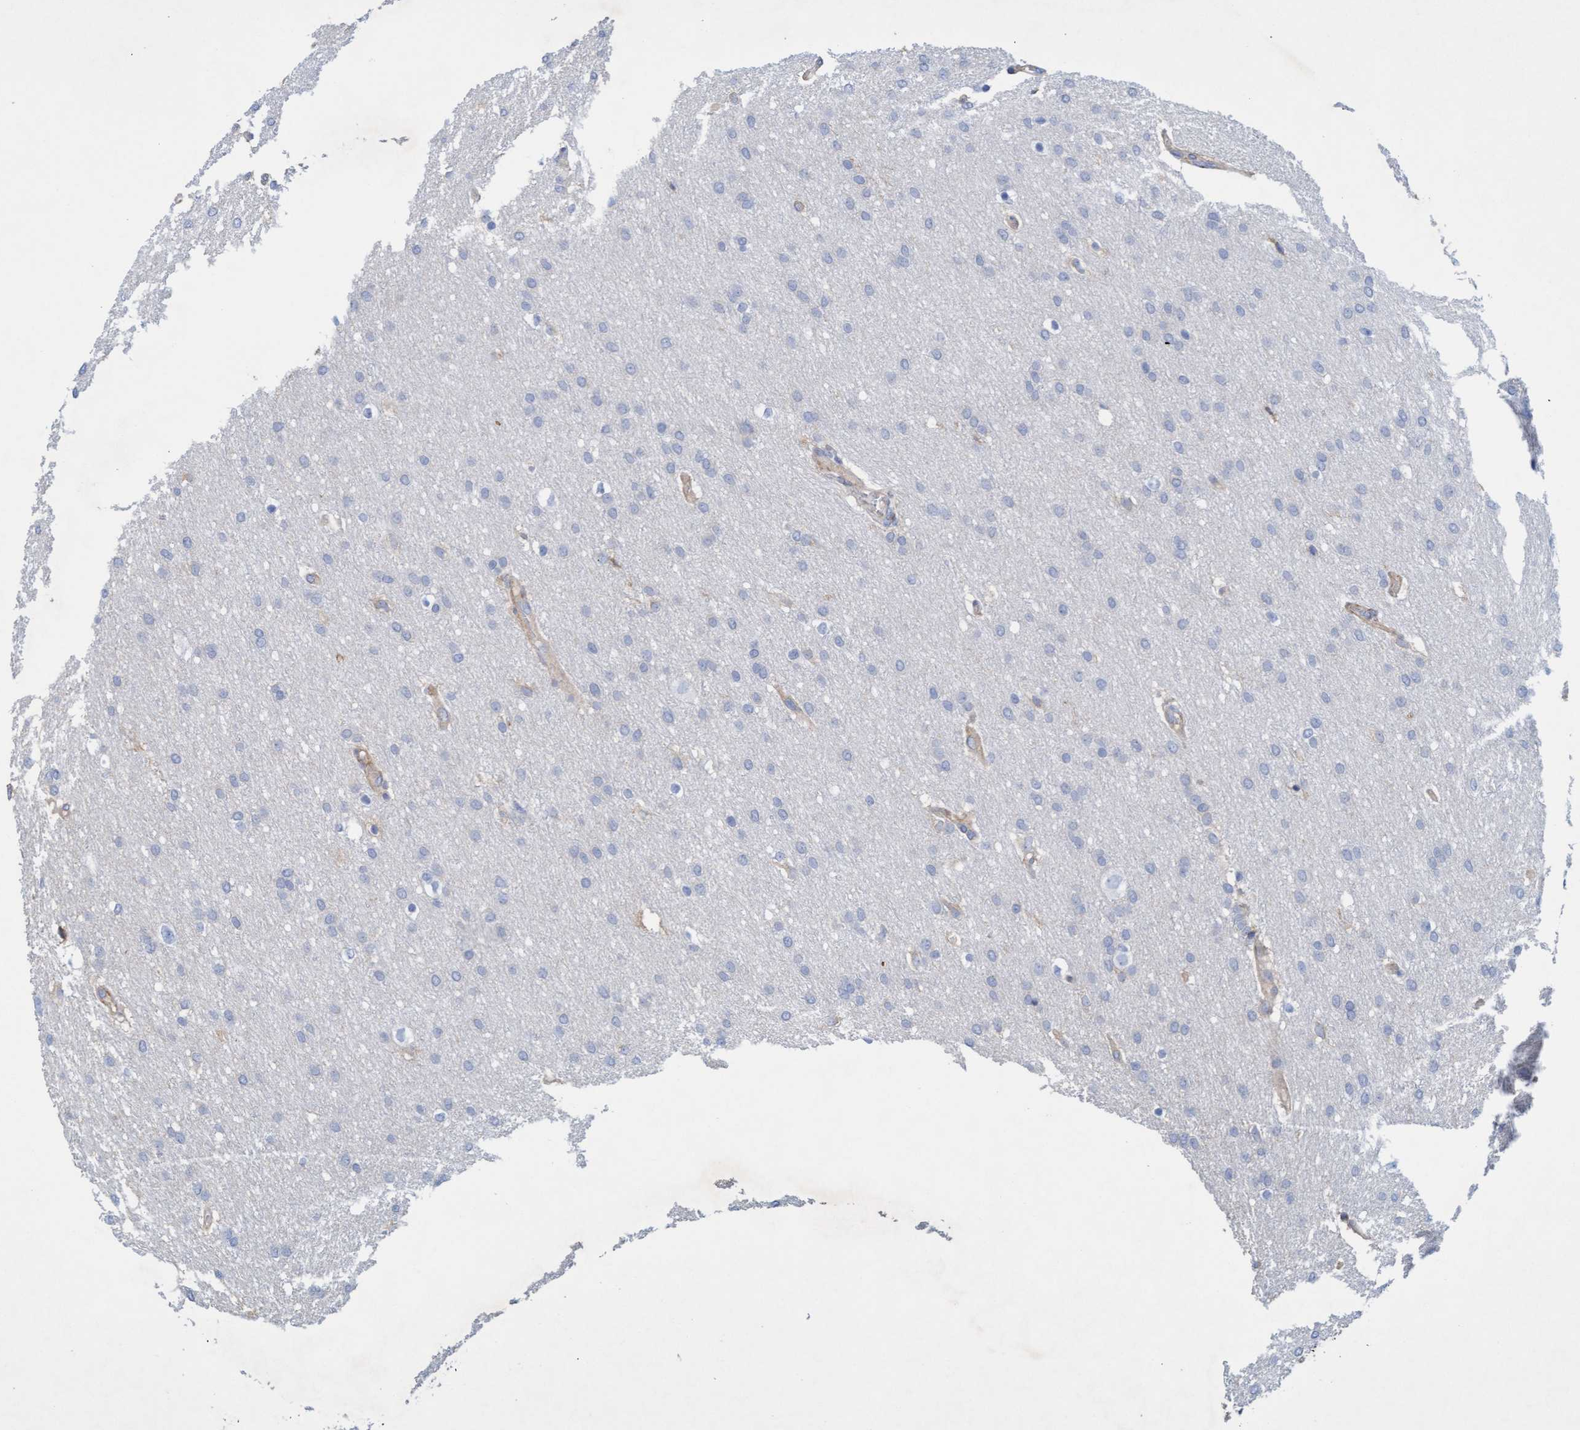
{"staining": {"intensity": "negative", "quantity": "none", "location": "none"}, "tissue": "glioma", "cell_type": "Tumor cells", "image_type": "cancer", "snomed": [{"axis": "morphology", "description": "Glioma, malignant, Low grade"}, {"axis": "topography", "description": "Brain"}], "caption": "This micrograph is of malignant low-grade glioma stained with IHC to label a protein in brown with the nuclei are counter-stained blue. There is no positivity in tumor cells. Nuclei are stained in blue.", "gene": "SIGIRR", "patient": {"sex": "female", "age": 37}}